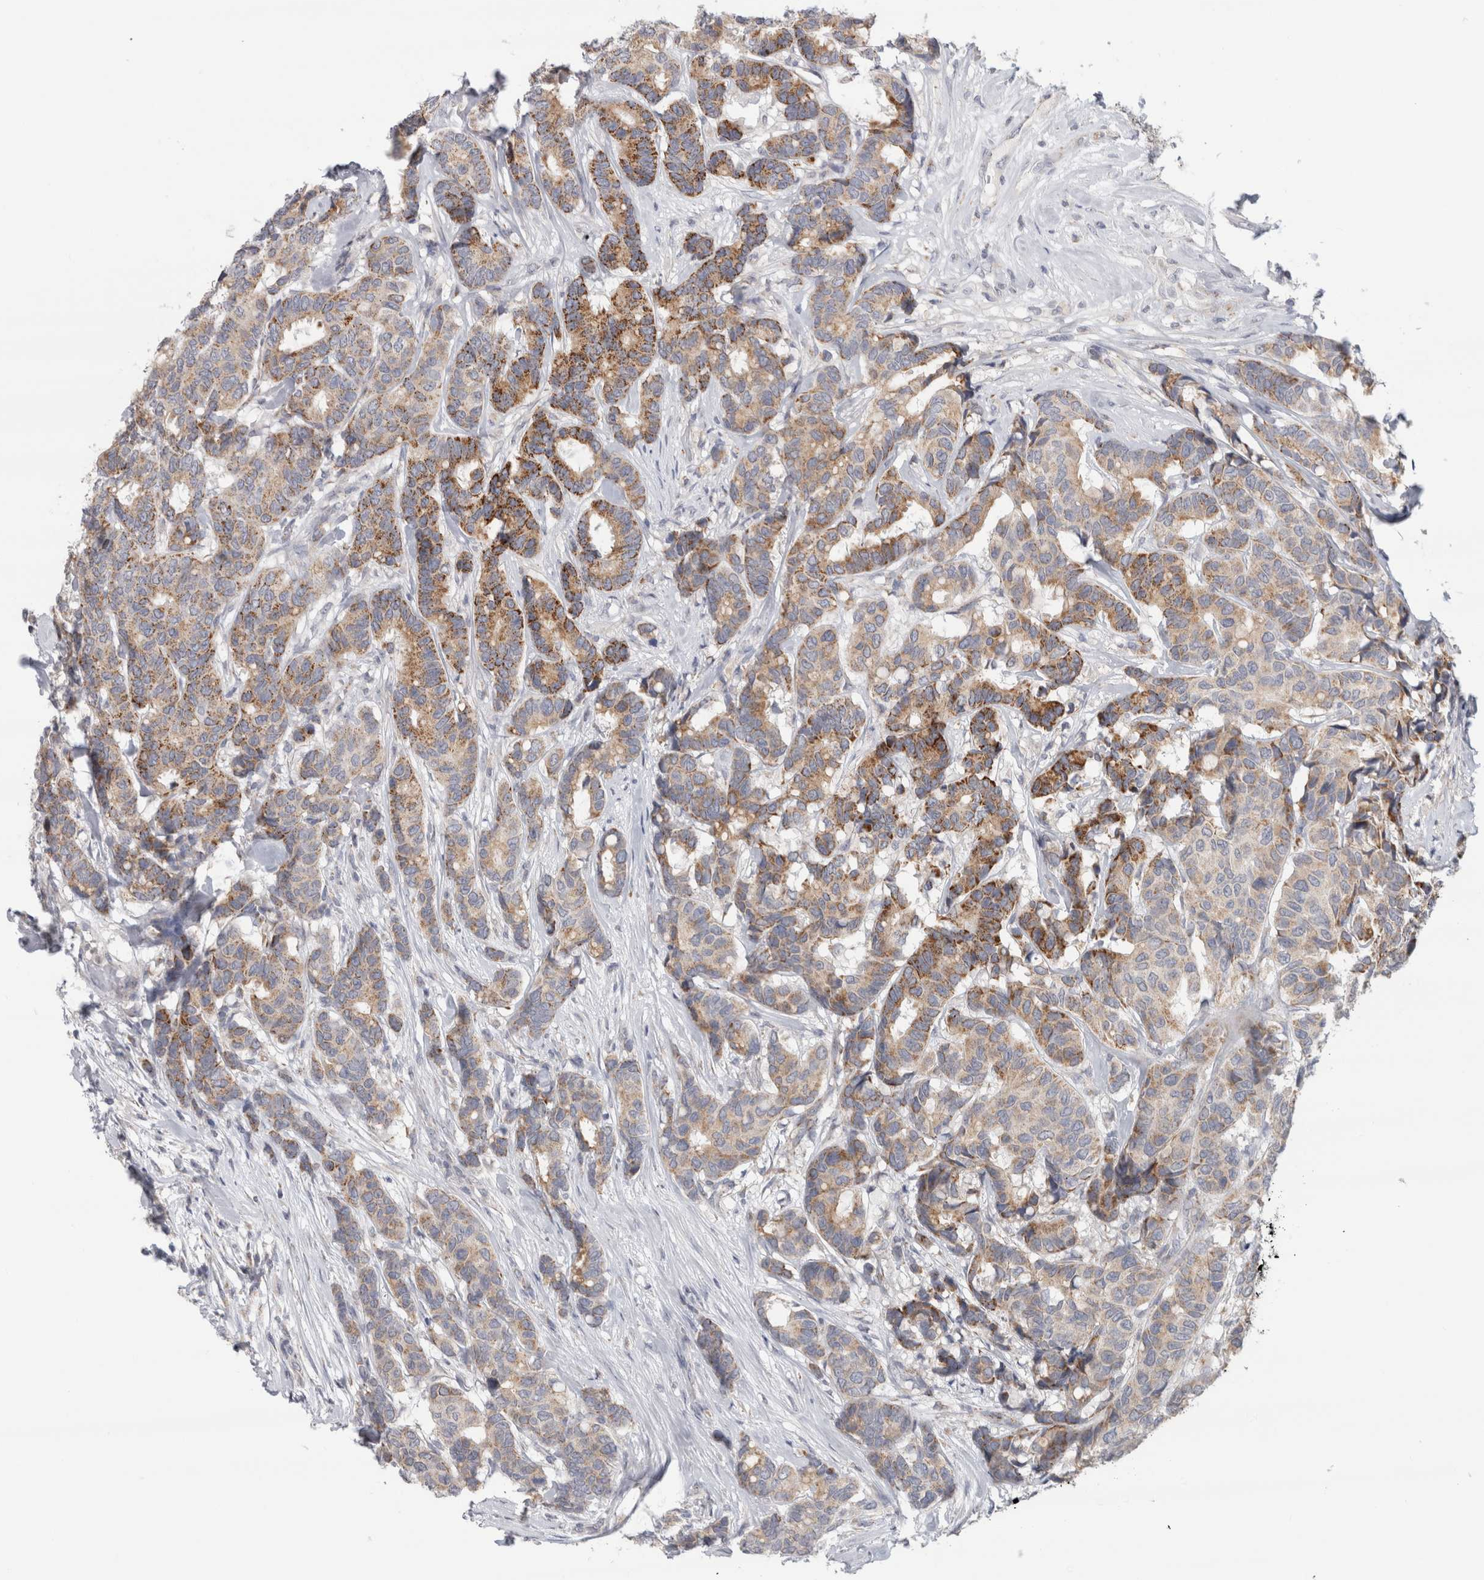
{"staining": {"intensity": "moderate", "quantity": "25%-75%", "location": "cytoplasmic/membranous"}, "tissue": "breast cancer", "cell_type": "Tumor cells", "image_type": "cancer", "snomed": [{"axis": "morphology", "description": "Duct carcinoma"}, {"axis": "topography", "description": "Breast"}], "caption": "A brown stain shows moderate cytoplasmic/membranous staining of a protein in human breast cancer tumor cells. The protein is shown in brown color, while the nuclei are stained blue.", "gene": "RAB18", "patient": {"sex": "female", "age": 87}}